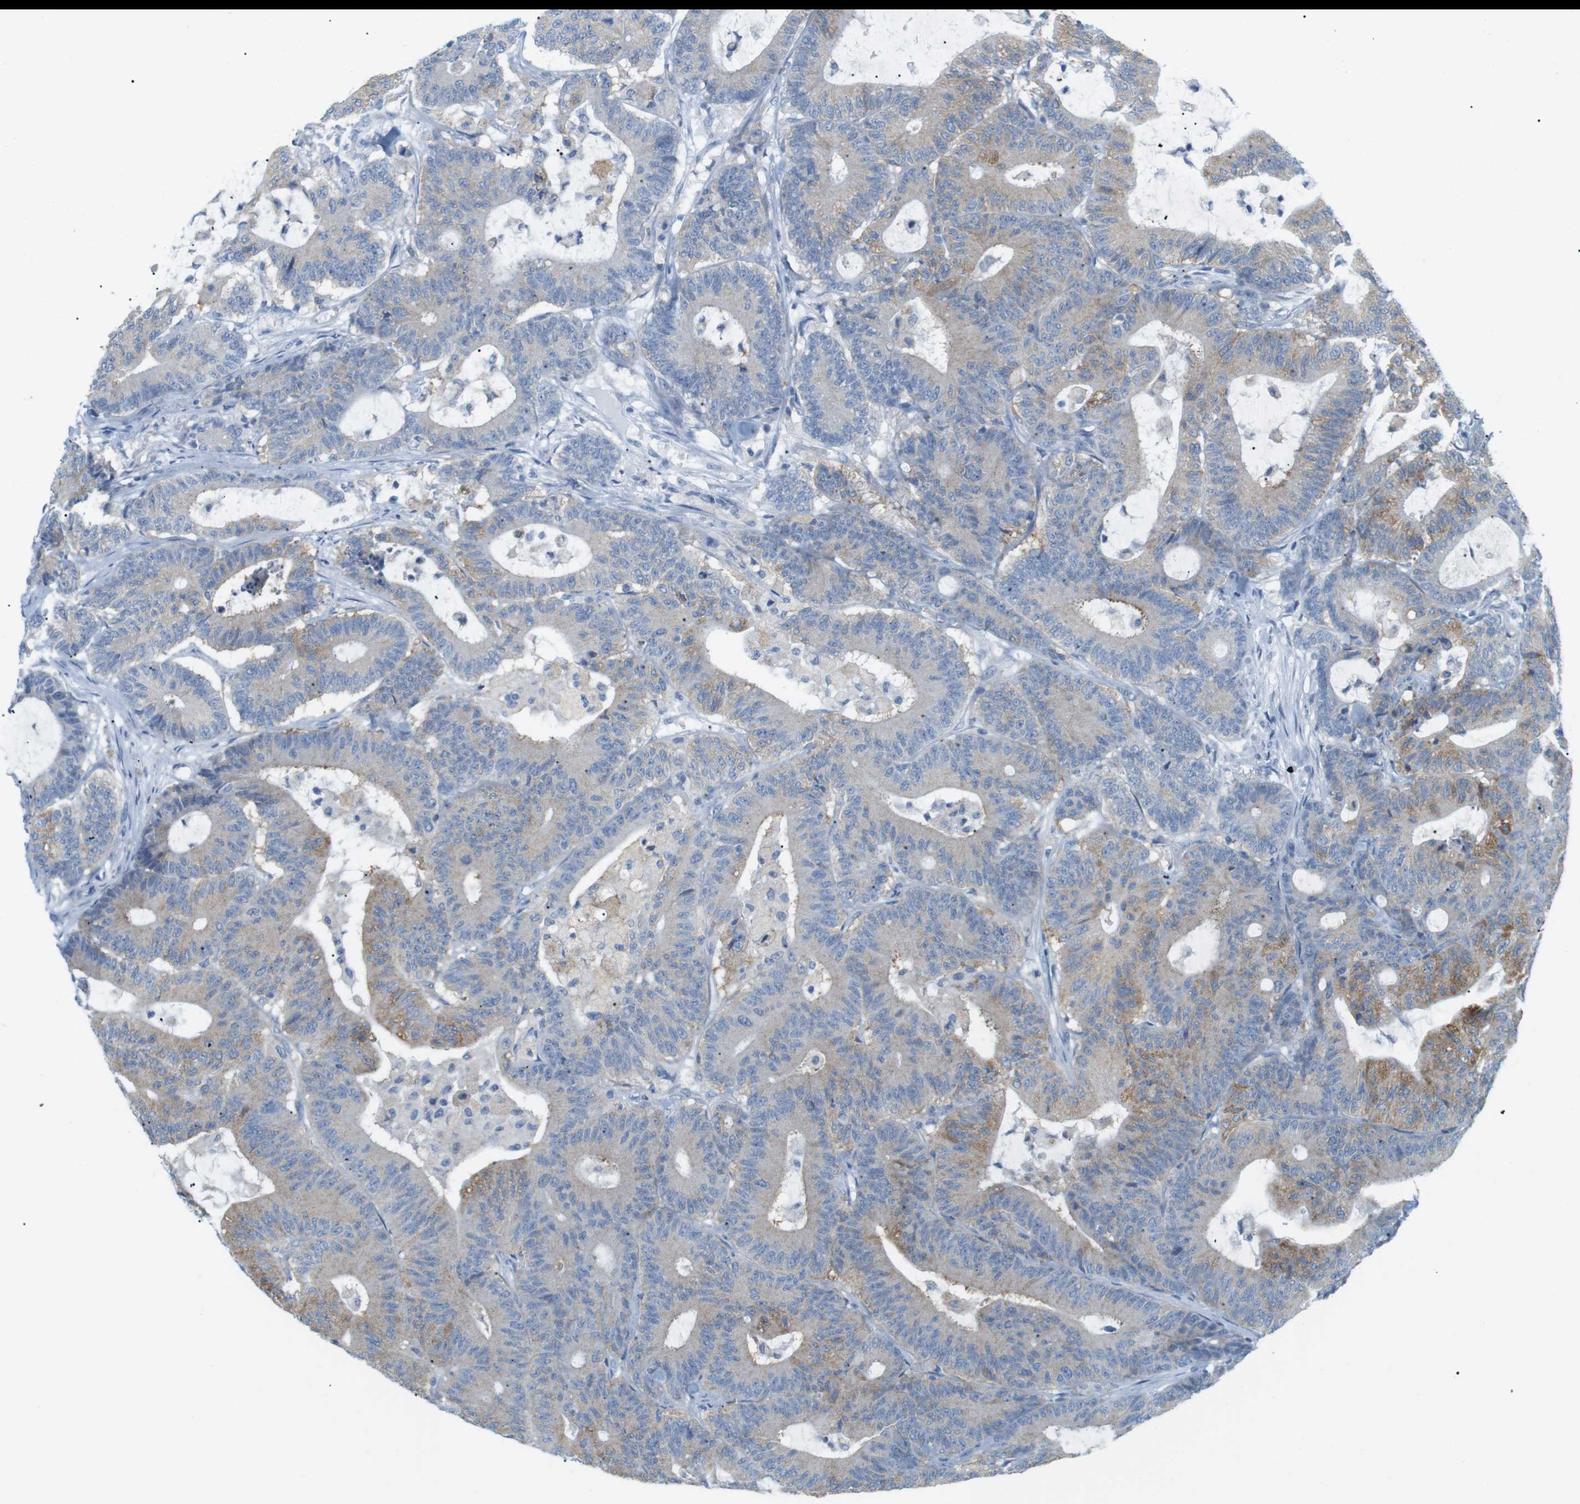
{"staining": {"intensity": "moderate", "quantity": "25%-75%", "location": "cytoplasmic/membranous"}, "tissue": "colorectal cancer", "cell_type": "Tumor cells", "image_type": "cancer", "snomed": [{"axis": "morphology", "description": "Adenocarcinoma, NOS"}, {"axis": "topography", "description": "Colon"}], "caption": "Immunohistochemical staining of human colorectal cancer exhibits medium levels of moderate cytoplasmic/membranous expression in approximately 25%-75% of tumor cells.", "gene": "VAMP1", "patient": {"sex": "female", "age": 84}}